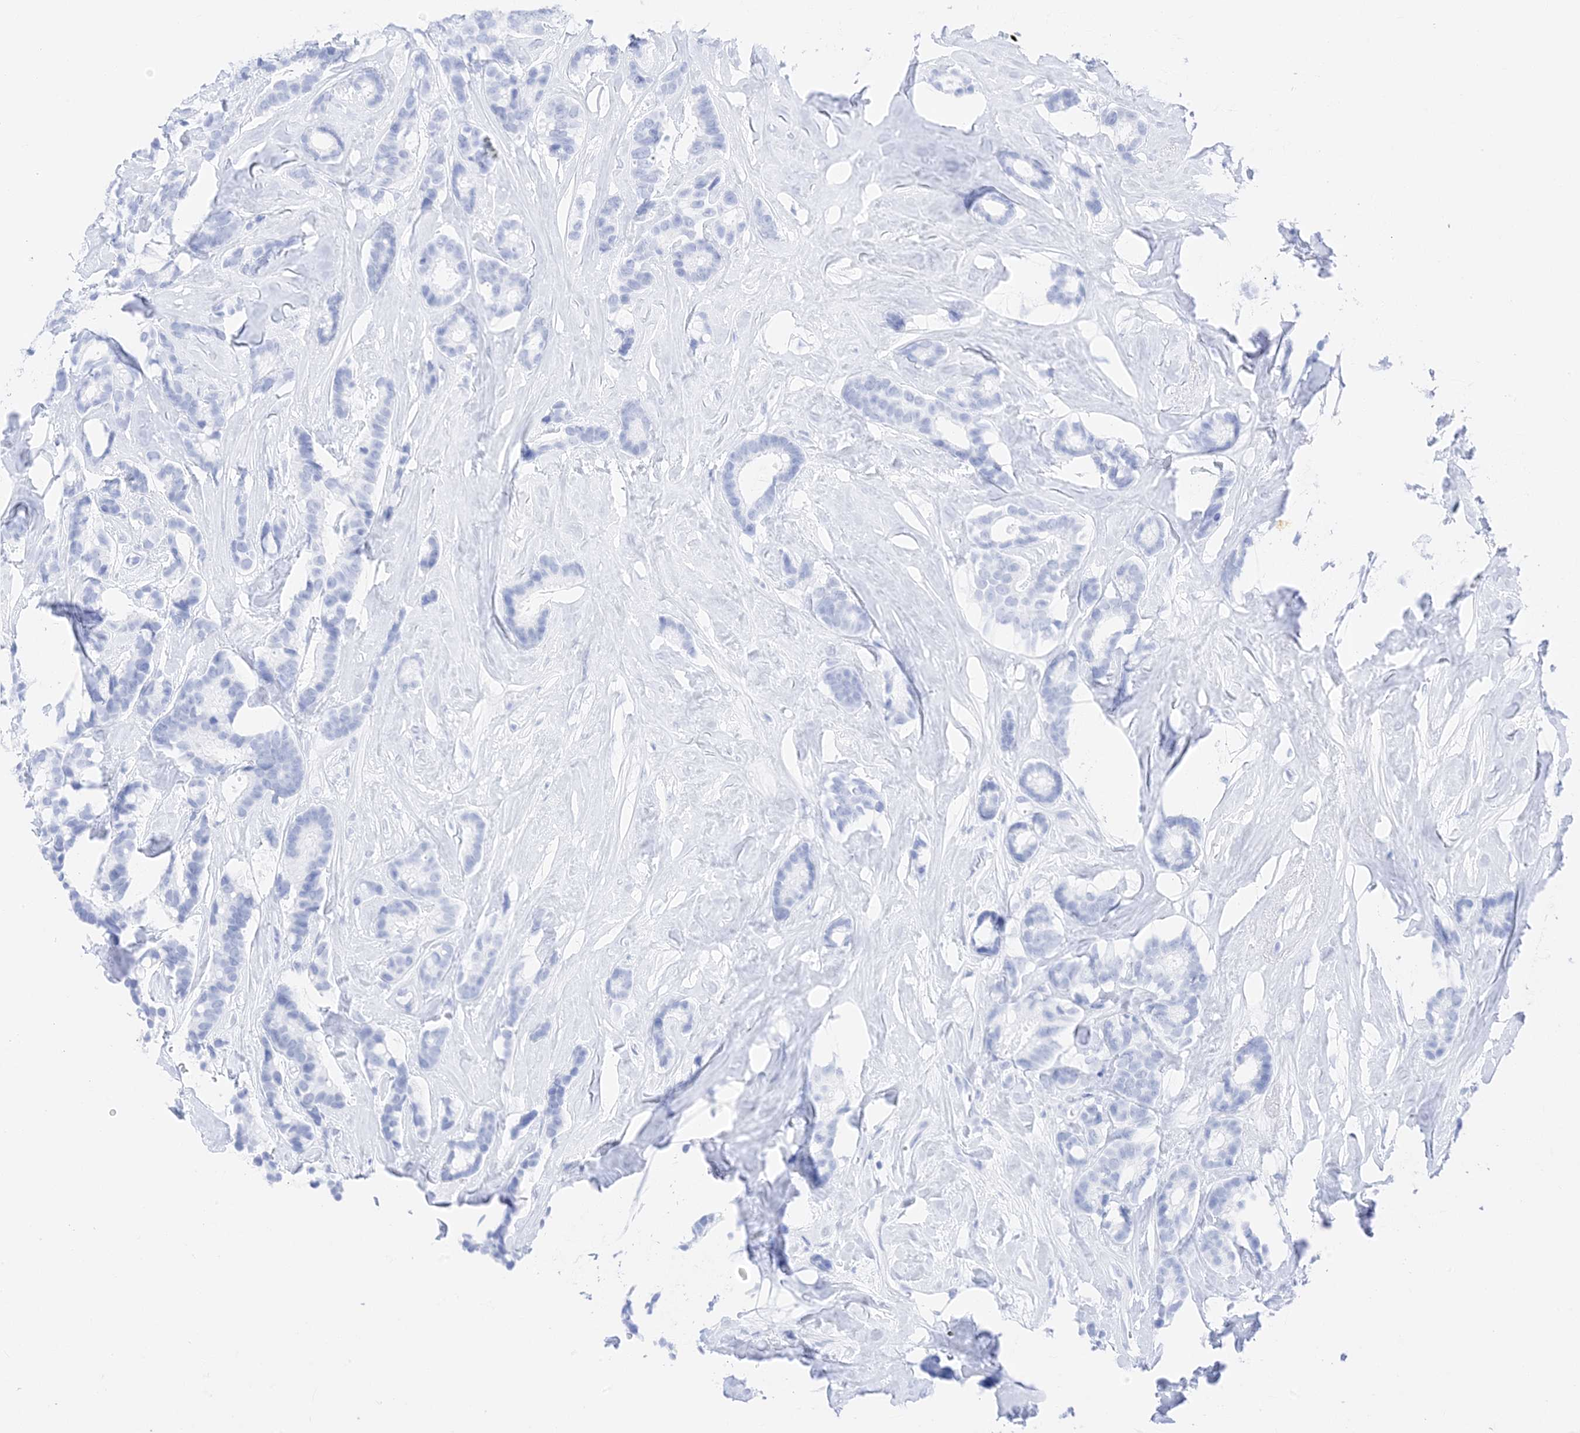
{"staining": {"intensity": "negative", "quantity": "none", "location": "none"}, "tissue": "breast cancer", "cell_type": "Tumor cells", "image_type": "cancer", "snomed": [{"axis": "morphology", "description": "Duct carcinoma"}, {"axis": "topography", "description": "Breast"}], "caption": "This is a image of immunohistochemistry staining of invasive ductal carcinoma (breast), which shows no positivity in tumor cells.", "gene": "MUC17", "patient": {"sex": "female", "age": 40}}